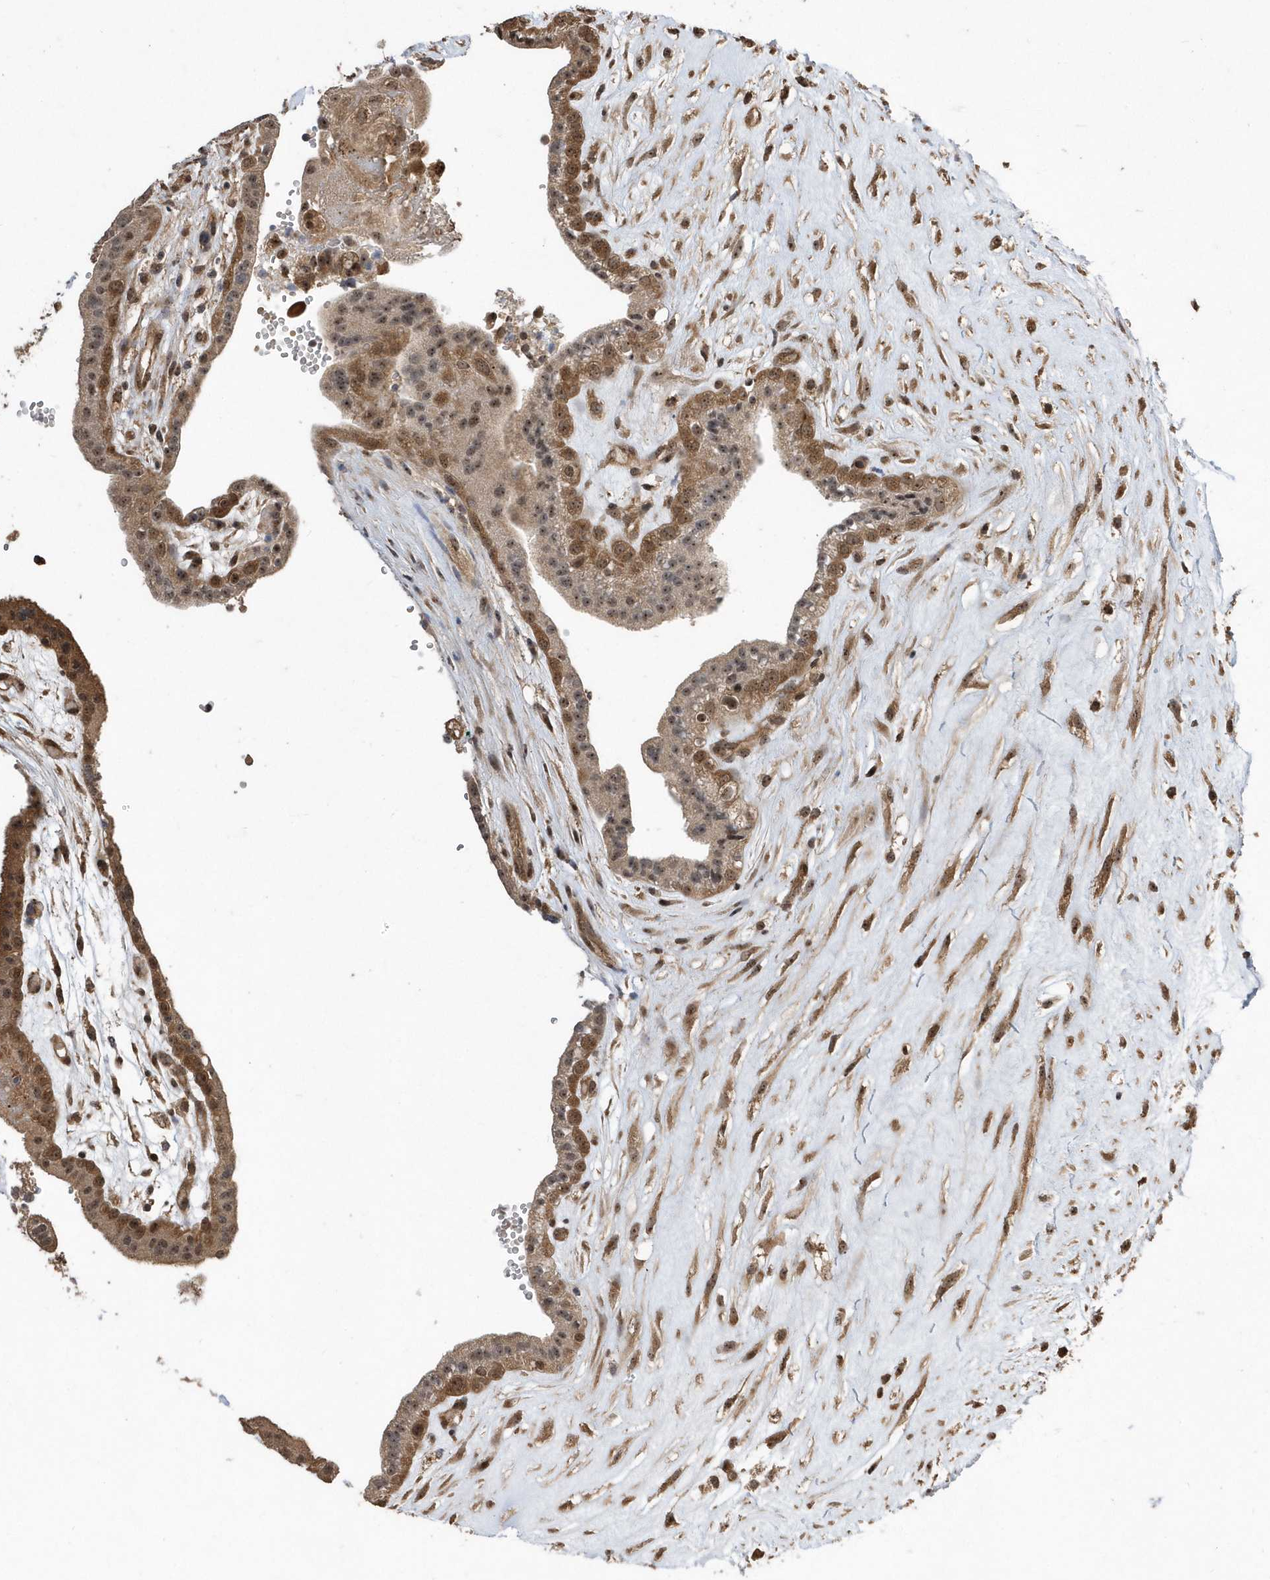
{"staining": {"intensity": "moderate", "quantity": ">75%", "location": "cytoplasmic/membranous,nuclear"}, "tissue": "placenta", "cell_type": "Decidual cells", "image_type": "normal", "snomed": [{"axis": "morphology", "description": "Normal tissue, NOS"}, {"axis": "topography", "description": "Placenta"}], "caption": "Placenta stained with DAB (3,3'-diaminobenzidine) immunohistochemistry displays medium levels of moderate cytoplasmic/membranous,nuclear staining in approximately >75% of decidual cells.", "gene": "WASHC5", "patient": {"sex": "female", "age": 18}}